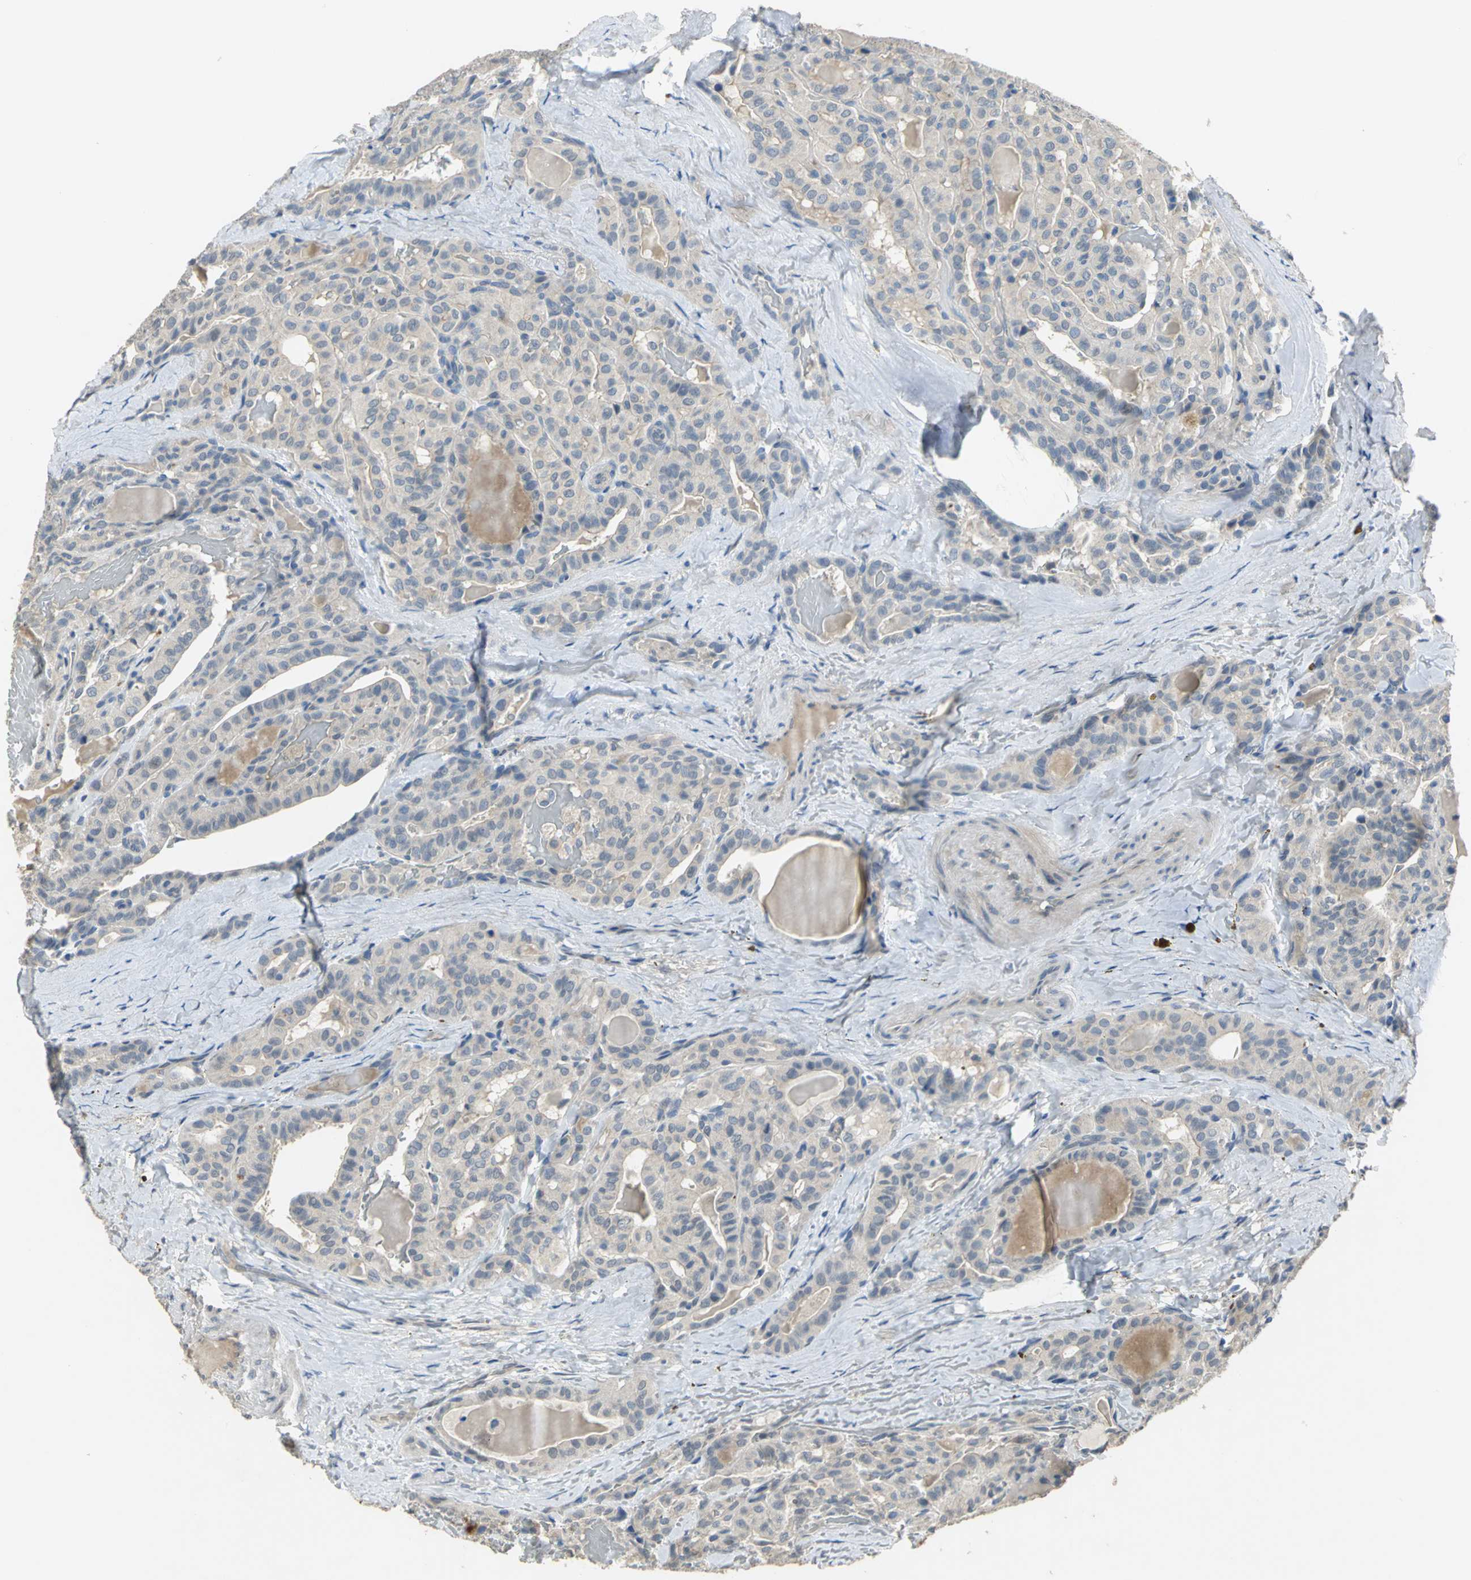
{"staining": {"intensity": "moderate", "quantity": "25%-75%", "location": "cytoplasmic/membranous"}, "tissue": "thyroid cancer", "cell_type": "Tumor cells", "image_type": "cancer", "snomed": [{"axis": "morphology", "description": "Papillary adenocarcinoma, NOS"}, {"axis": "topography", "description": "Thyroid gland"}], "caption": "Human thyroid papillary adenocarcinoma stained with a protein marker exhibits moderate staining in tumor cells.", "gene": "IL17RB", "patient": {"sex": "male", "age": 77}}